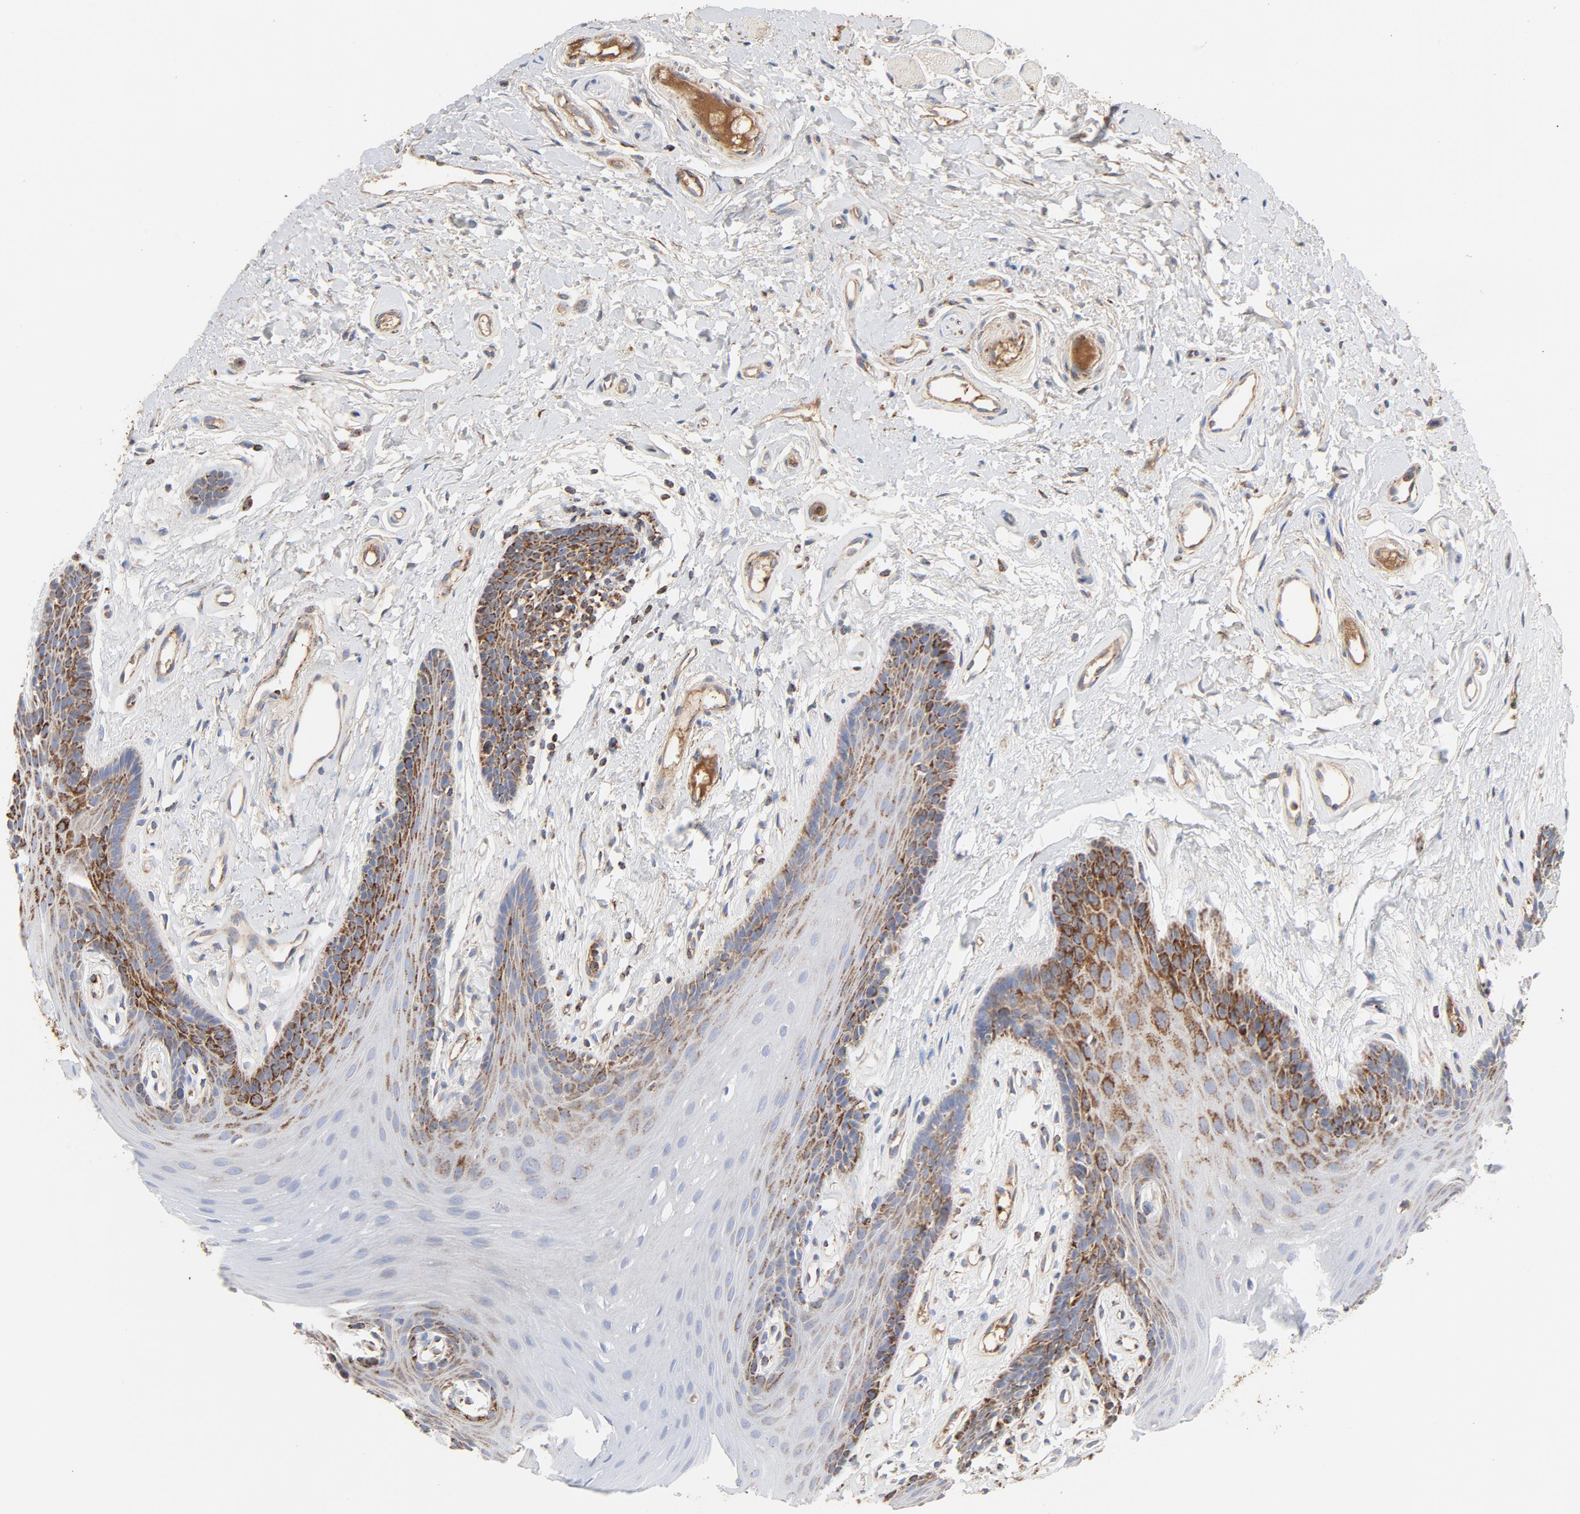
{"staining": {"intensity": "moderate", "quantity": "25%-75%", "location": "cytoplasmic/membranous"}, "tissue": "oral mucosa", "cell_type": "Squamous epithelial cells", "image_type": "normal", "snomed": [{"axis": "morphology", "description": "Normal tissue, NOS"}, {"axis": "topography", "description": "Oral tissue"}], "caption": "Immunohistochemical staining of unremarkable oral mucosa reveals medium levels of moderate cytoplasmic/membranous staining in approximately 25%-75% of squamous epithelial cells. The protein of interest is stained brown, and the nuclei are stained in blue (DAB (3,3'-diaminobenzidine) IHC with brightfield microscopy, high magnification).", "gene": "PCNX4", "patient": {"sex": "male", "age": 62}}